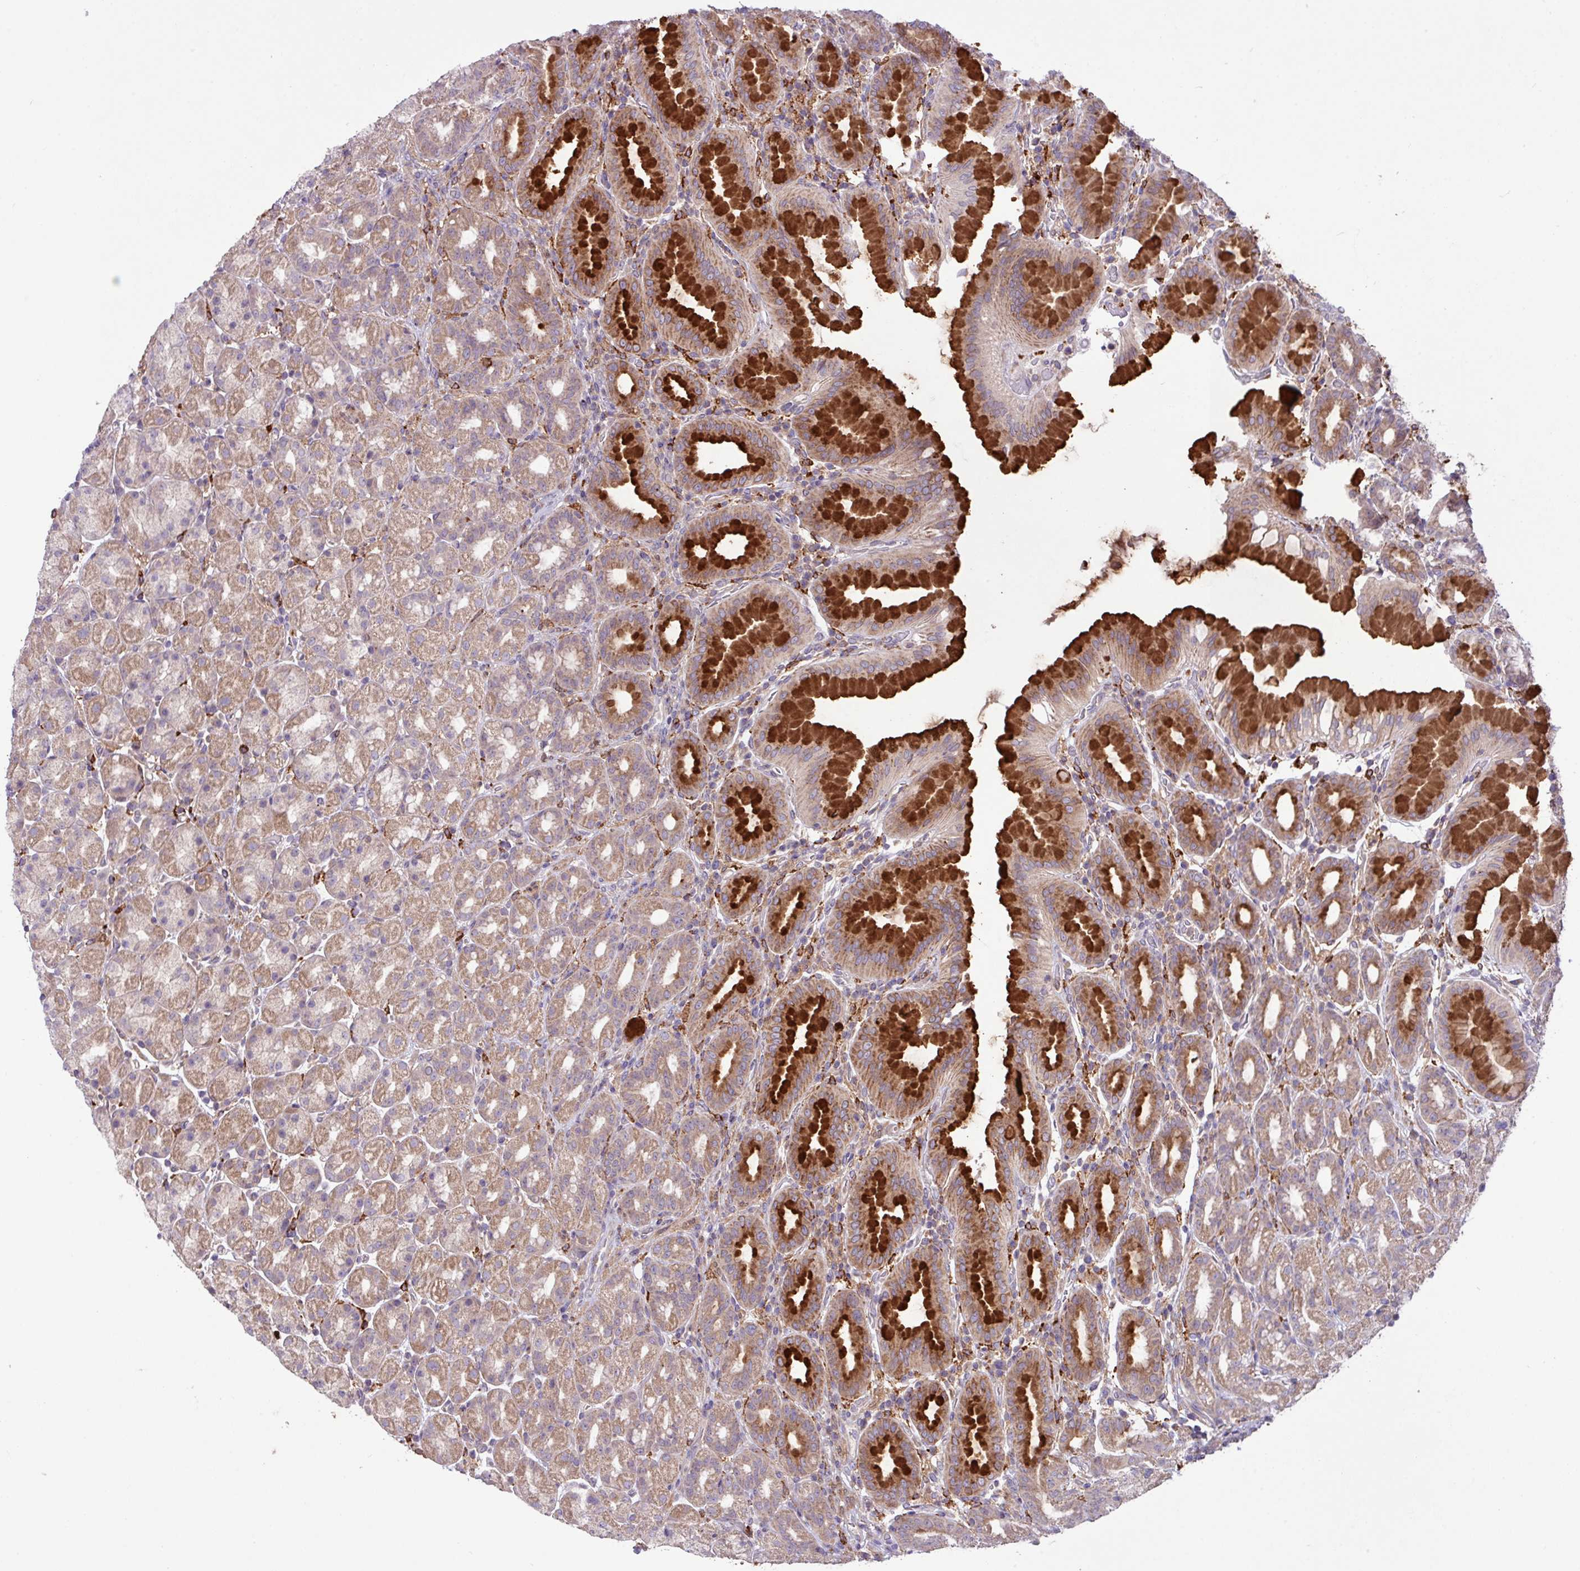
{"staining": {"intensity": "strong", "quantity": "<25%", "location": "cytoplasmic/membranous"}, "tissue": "stomach", "cell_type": "Glandular cells", "image_type": "normal", "snomed": [{"axis": "morphology", "description": "Normal tissue, NOS"}, {"axis": "topography", "description": "Stomach, upper"}, {"axis": "topography", "description": "Stomach"}], "caption": "Approximately <25% of glandular cells in normal human stomach reveal strong cytoplasmic/membranous protein staining as visualized by brown immunohistochemical staining.", "gene": "ARHGEF25", "patient": {"sex": "male", "age": 68}}